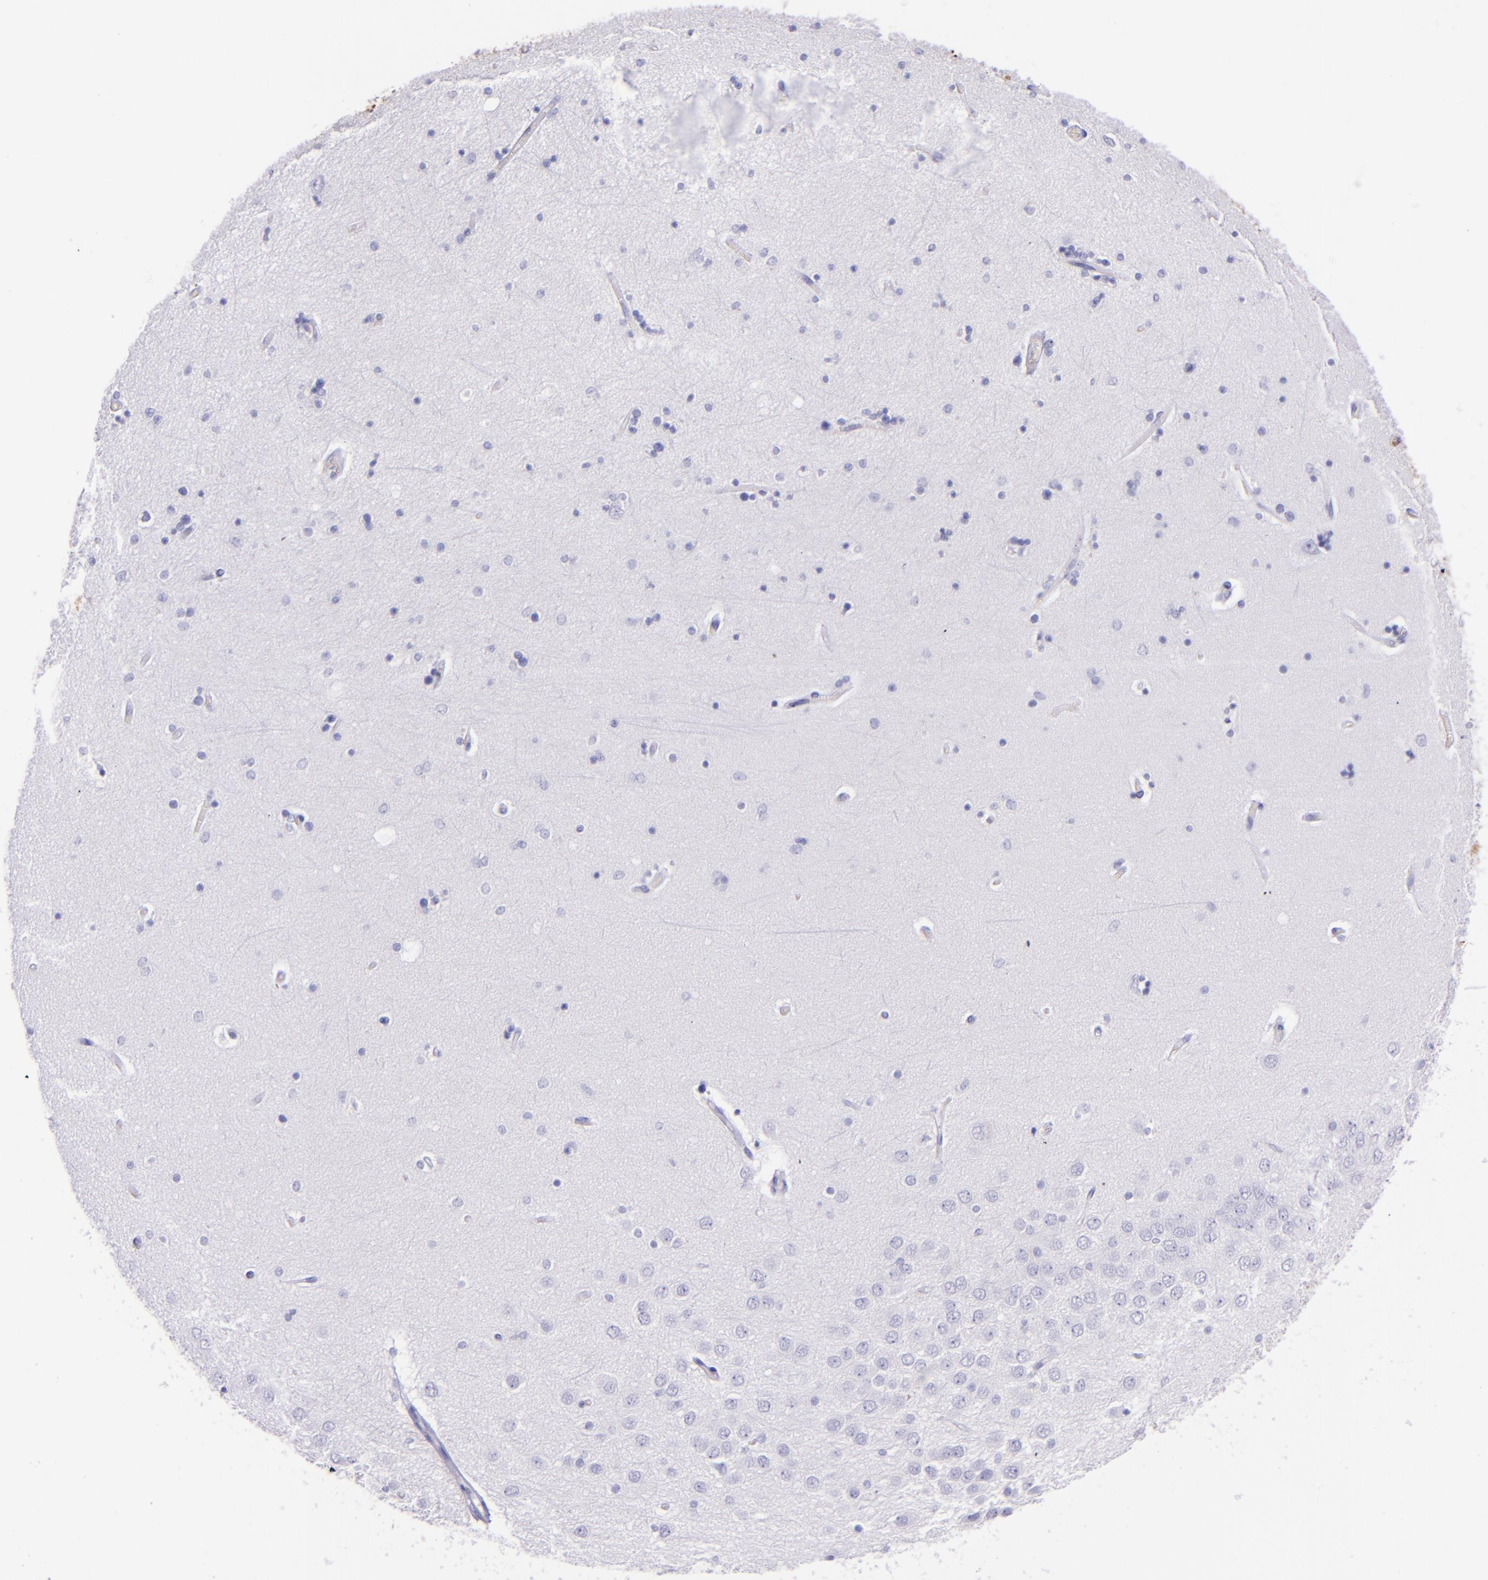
{"staining": {"intensity": "negative", "quantity": "none", "location": "none"}, "tissue": "hippocampus", "cell_type": "Glial cells", "image_type": "normal", "snomed": [{"axis": "morphology", "description": "Normal tissue, NOS"}, {"axis": "topography", "description": "Hippocampus"}], "caption": "The photomicrograph reveals no staining of glial cells in unremarkable hippocampus. The staining is performed using DAB brown chromogen with nuclei counter-stained in using hematoxylin.", "gene": "SFTPA2", "patient": {"sex": "female", "age": 54}}